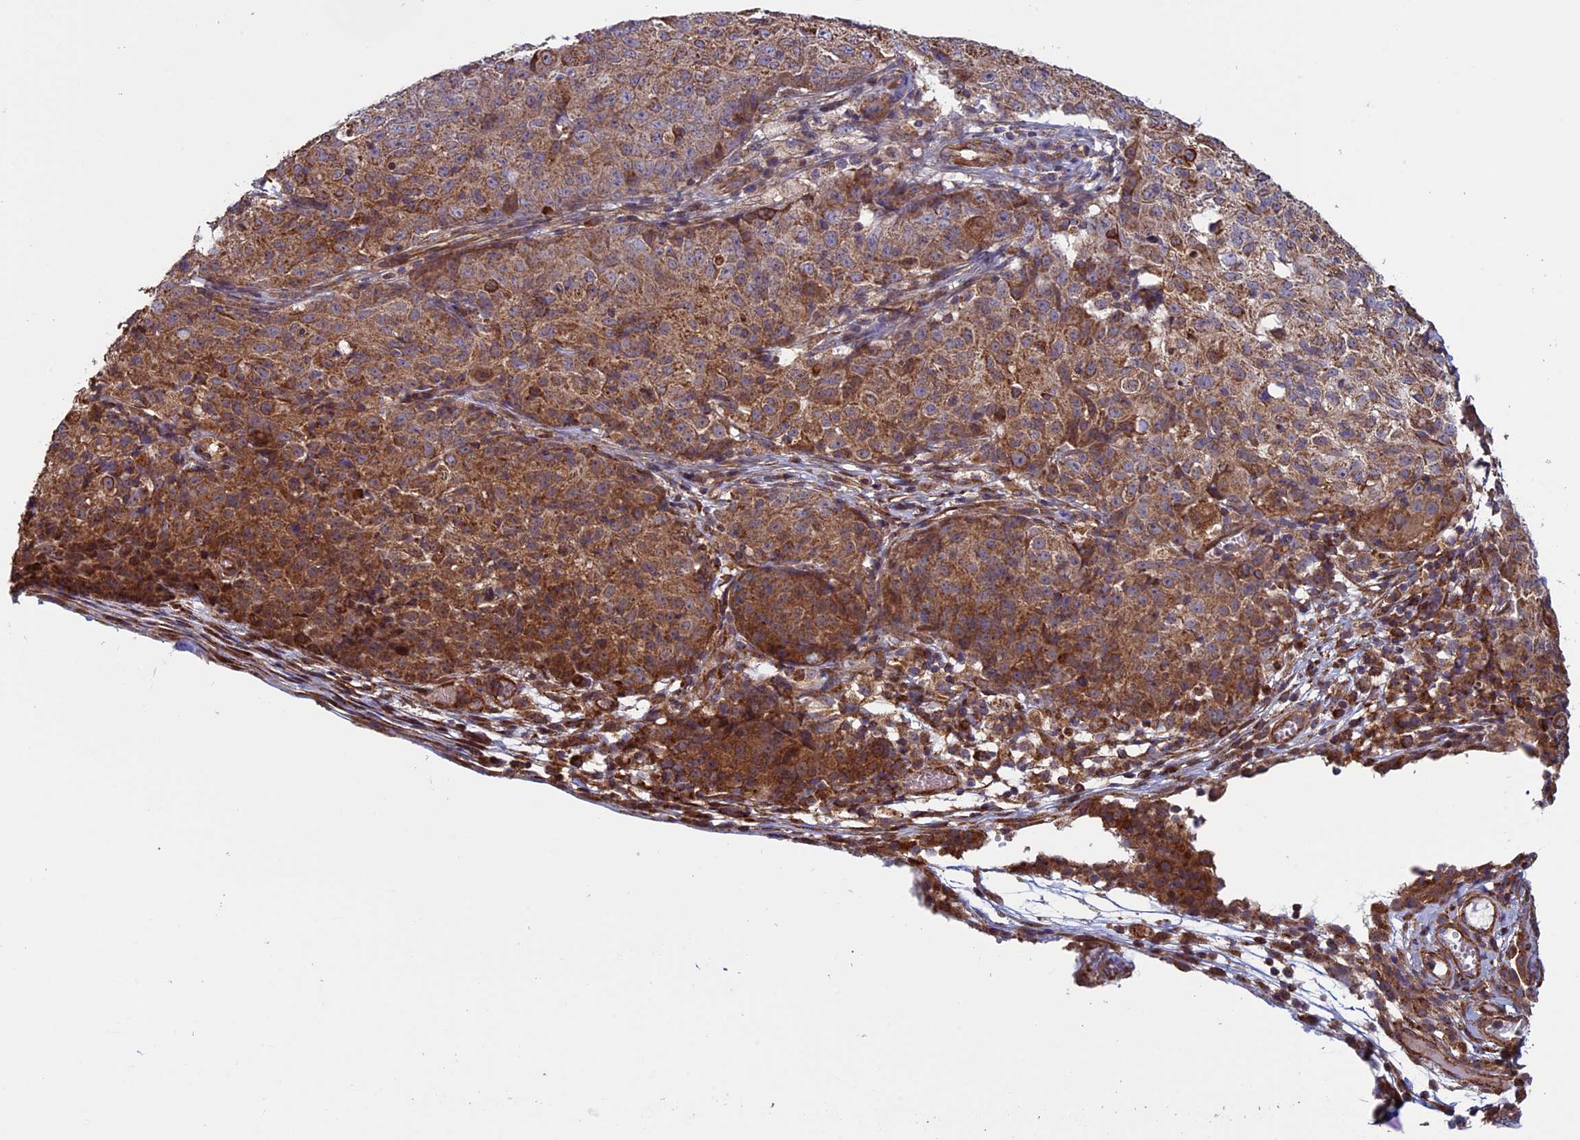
{"staining": {"intensity": "moderate", "quantity": ">75%", "location": "cytoplasmic/membranous"}, "tissue": "ovarian cancer", "cell_type": "Tumor cells", "image_type": "cancer", "snomed": [{"axis": "morphology", "description": "Carcinoma, endometroid"}, {"axis": "topography", "description": "Ovary"}], "caption": "Immunohistochemical staining of human ovarian endometroid carcinoma reveals moderate cytoplasmic/membranous protein staining in about >75% of tumor cells.", "gene": "CCDC8", "patient": {"sex": "female", "age": 42}}